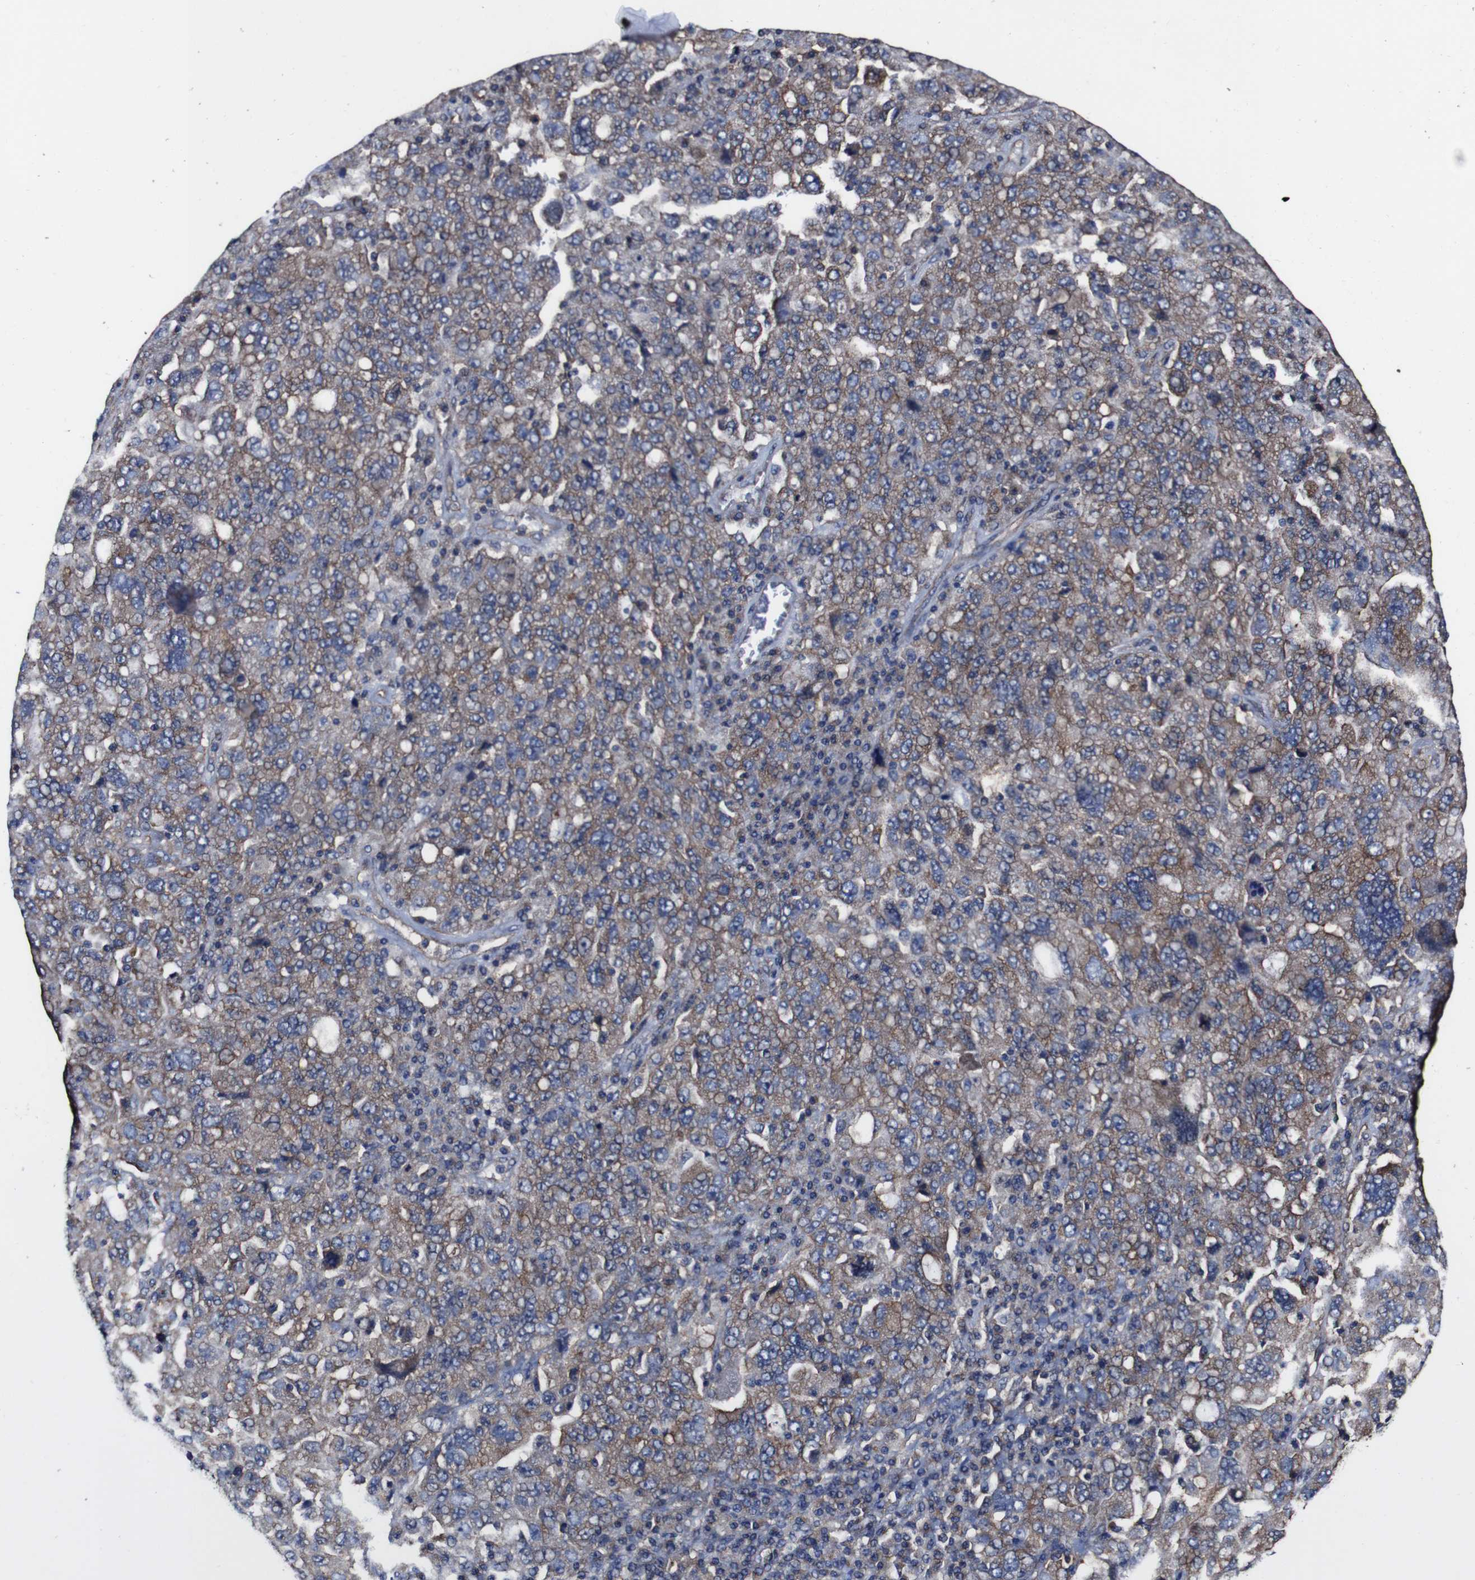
{"staining": {"intensity": "moderate", "quantity": "25%-75%", "location": "cytoplasmic/membranous"}, "tissue": "ovarian cancer", "cell_type": "Tumor cells", "image_type": "cancer", "snomed": [{"axis": "morphology", "description": "Carcinoma, endometroid"}, {"axis": "topography", "description": "Ovary"}], "caption": "Endometroid carcinoma (ovarian) stained with DAB (3,3'-diaminobenzidine) immunohistochemistry demonstrates medium levels of moderate cytoplasmic/membranous positivity in approximately 25%-75% of tumor cells. The protein is stained brown, and the nuclei are stained in blue (DAB IHC with brightfield microscopy, high magnification).", "gene": "CSF1R", "patient": {"sex": "female", "age": 62}}